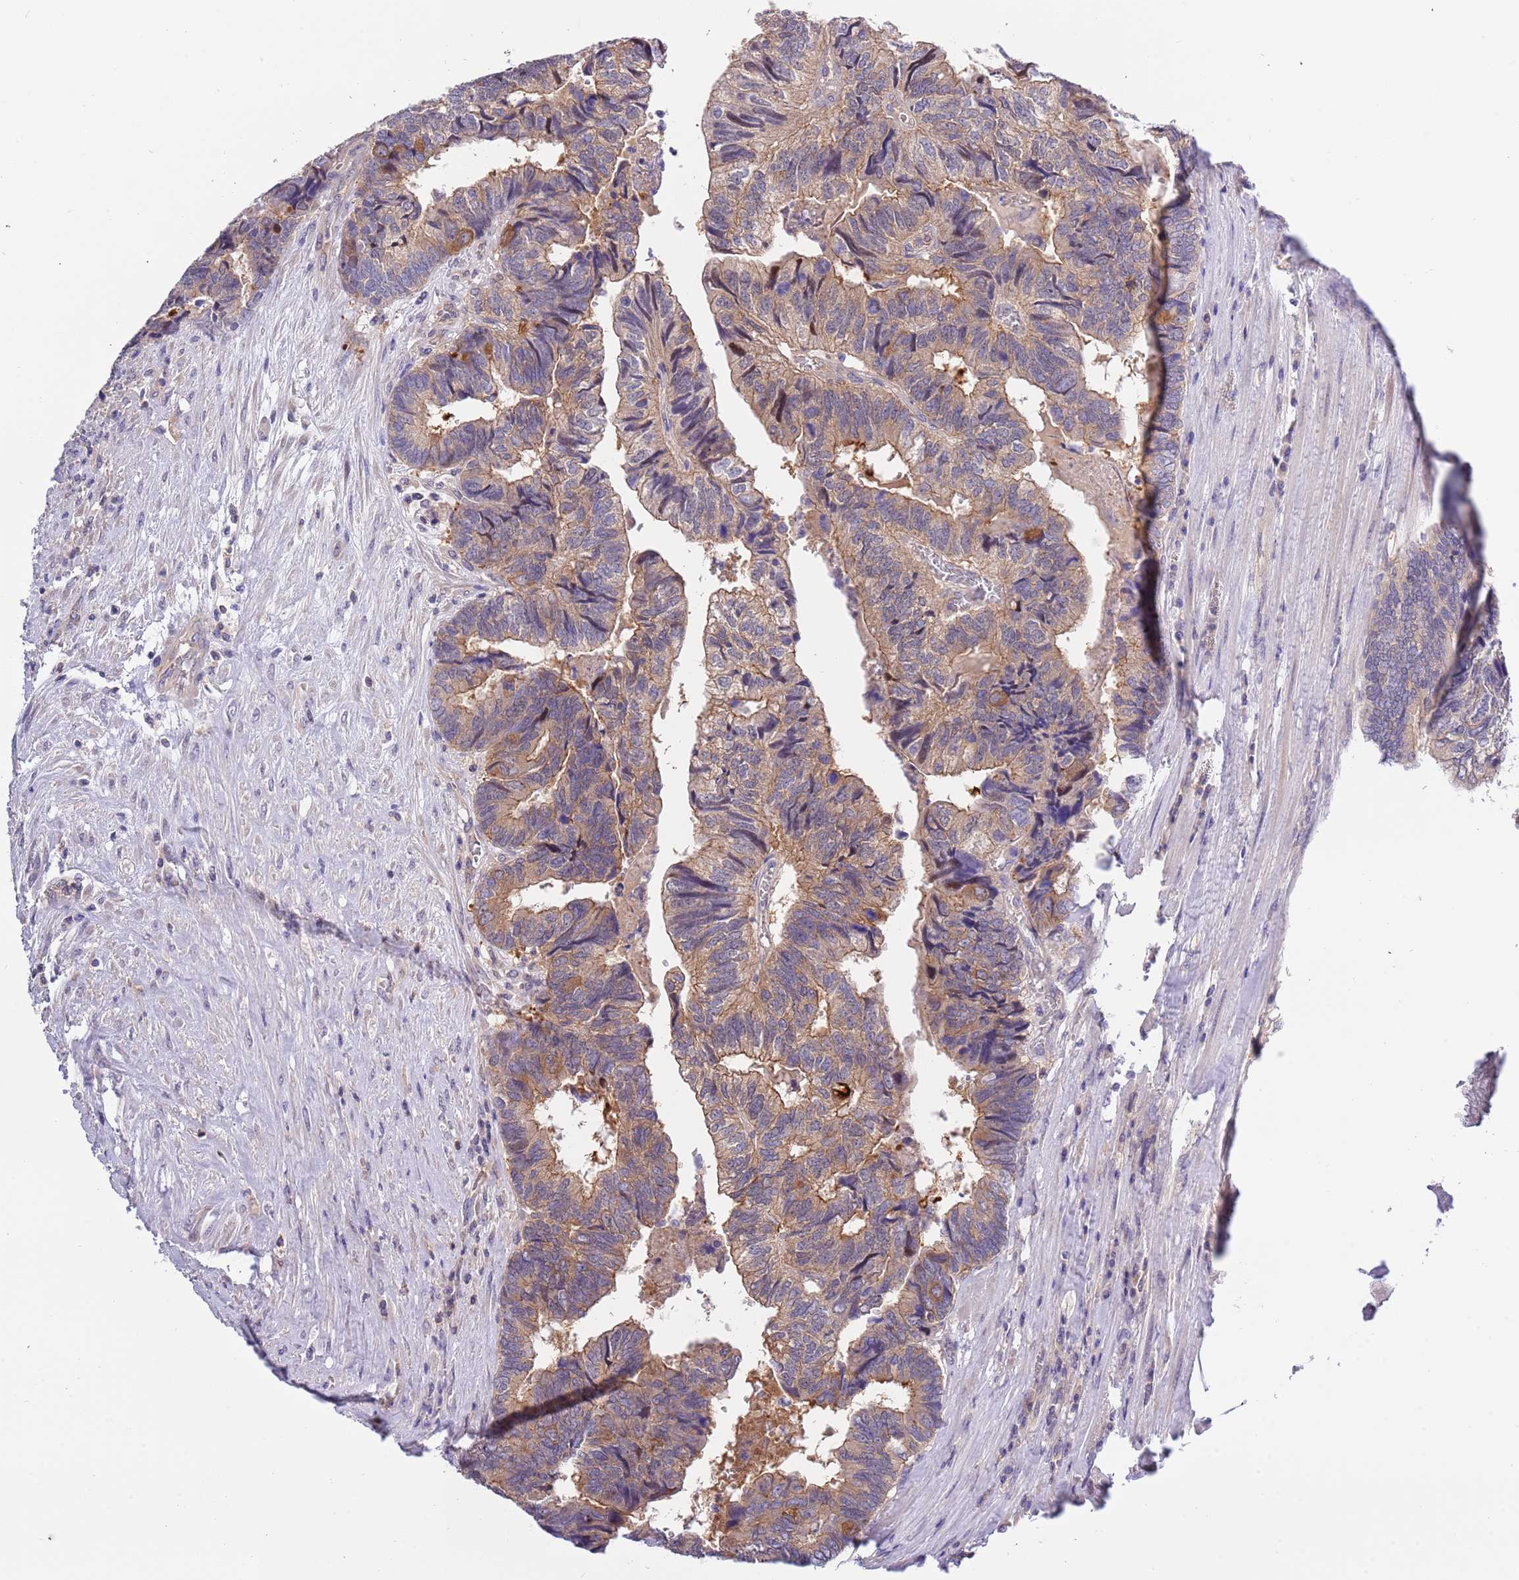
{"staining": {"intensity": "moderate", "quantity": ">75%", "location": "cytoplasmic/membranous"}, "tissue": "colorectal cancer", "cell_type": "Tumor cells", "image_type": "cancer", "snomed": [{"axis": "morphology", "description": "Adenocarcinoma, NOS"}, {"axis": "topography", "description": "Colon"}], "caption": "High-magnification brightfield microscopy of colorectal cancer stained with DAB (3,3'-diaminobenzidine) (brown) and counterstained with hematoxylin (blue). tumor cells exhibit moderate cytoplasmic/membranous staining is identified in approximately>75% of cells.", "gene": "STIP1", "patient": {"sex": "female", "age": 67}}